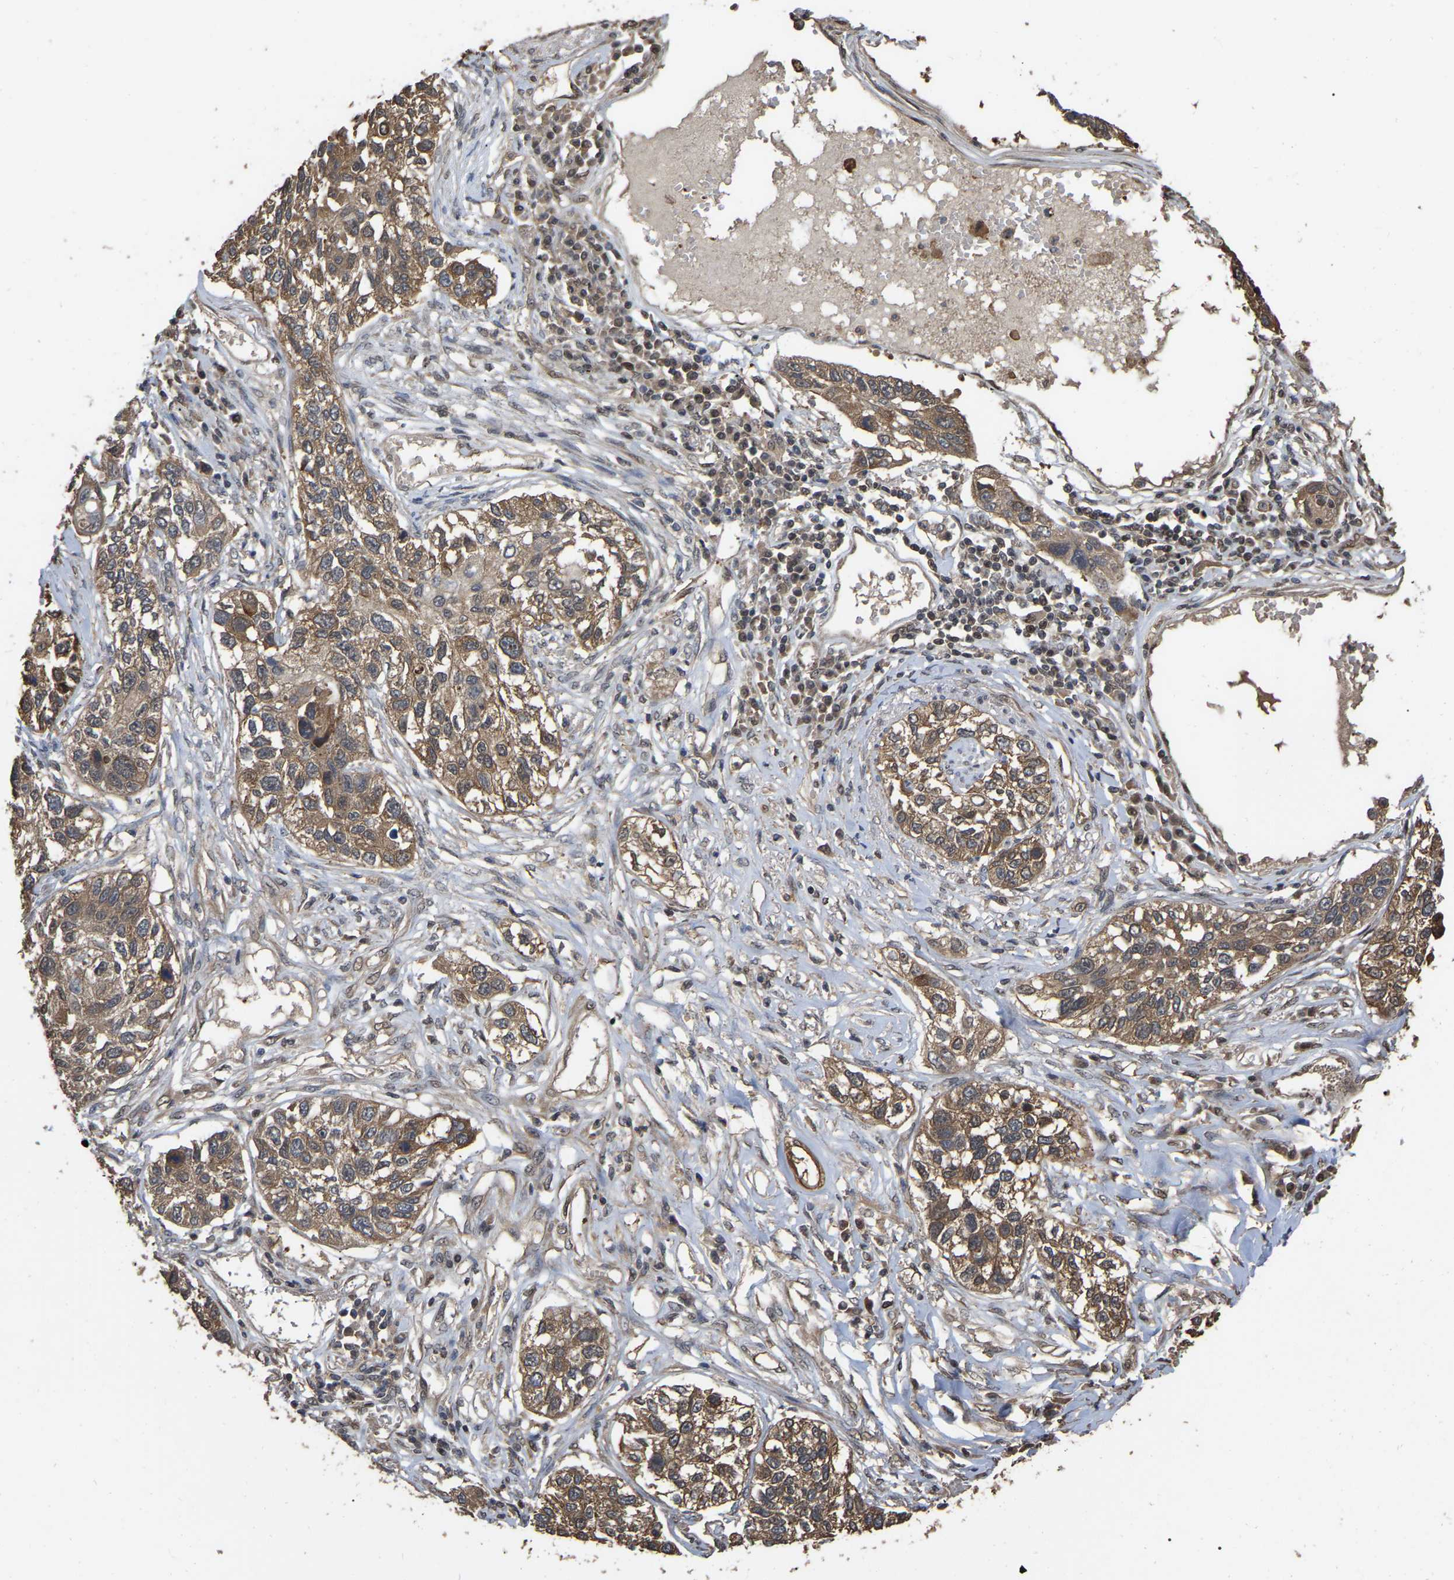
{"staining": {"intensity": "moderate", "quantity": ">75%", "location": "cytoplasmic/membranous"}, "tissue": "lung cancer", "cell_type": "Tumor cells", "image_type": "cancer", "snomed": [{"axis": "morphology", "description": "Squamous cell carcinoma, NOS"}, {"axis": "topography", "description": "Lung"}], "caption": "Immunohistochemistry histopathology image of lung cancer (squamous cell carcinoma) stained for a protein (brown), which demonstrates medium levels of moderate cytoplasmic/membranous expression in about >75% of tumor cells.", "gene": "FAM219A", "patient": {"sex": "male", "age": 71}}